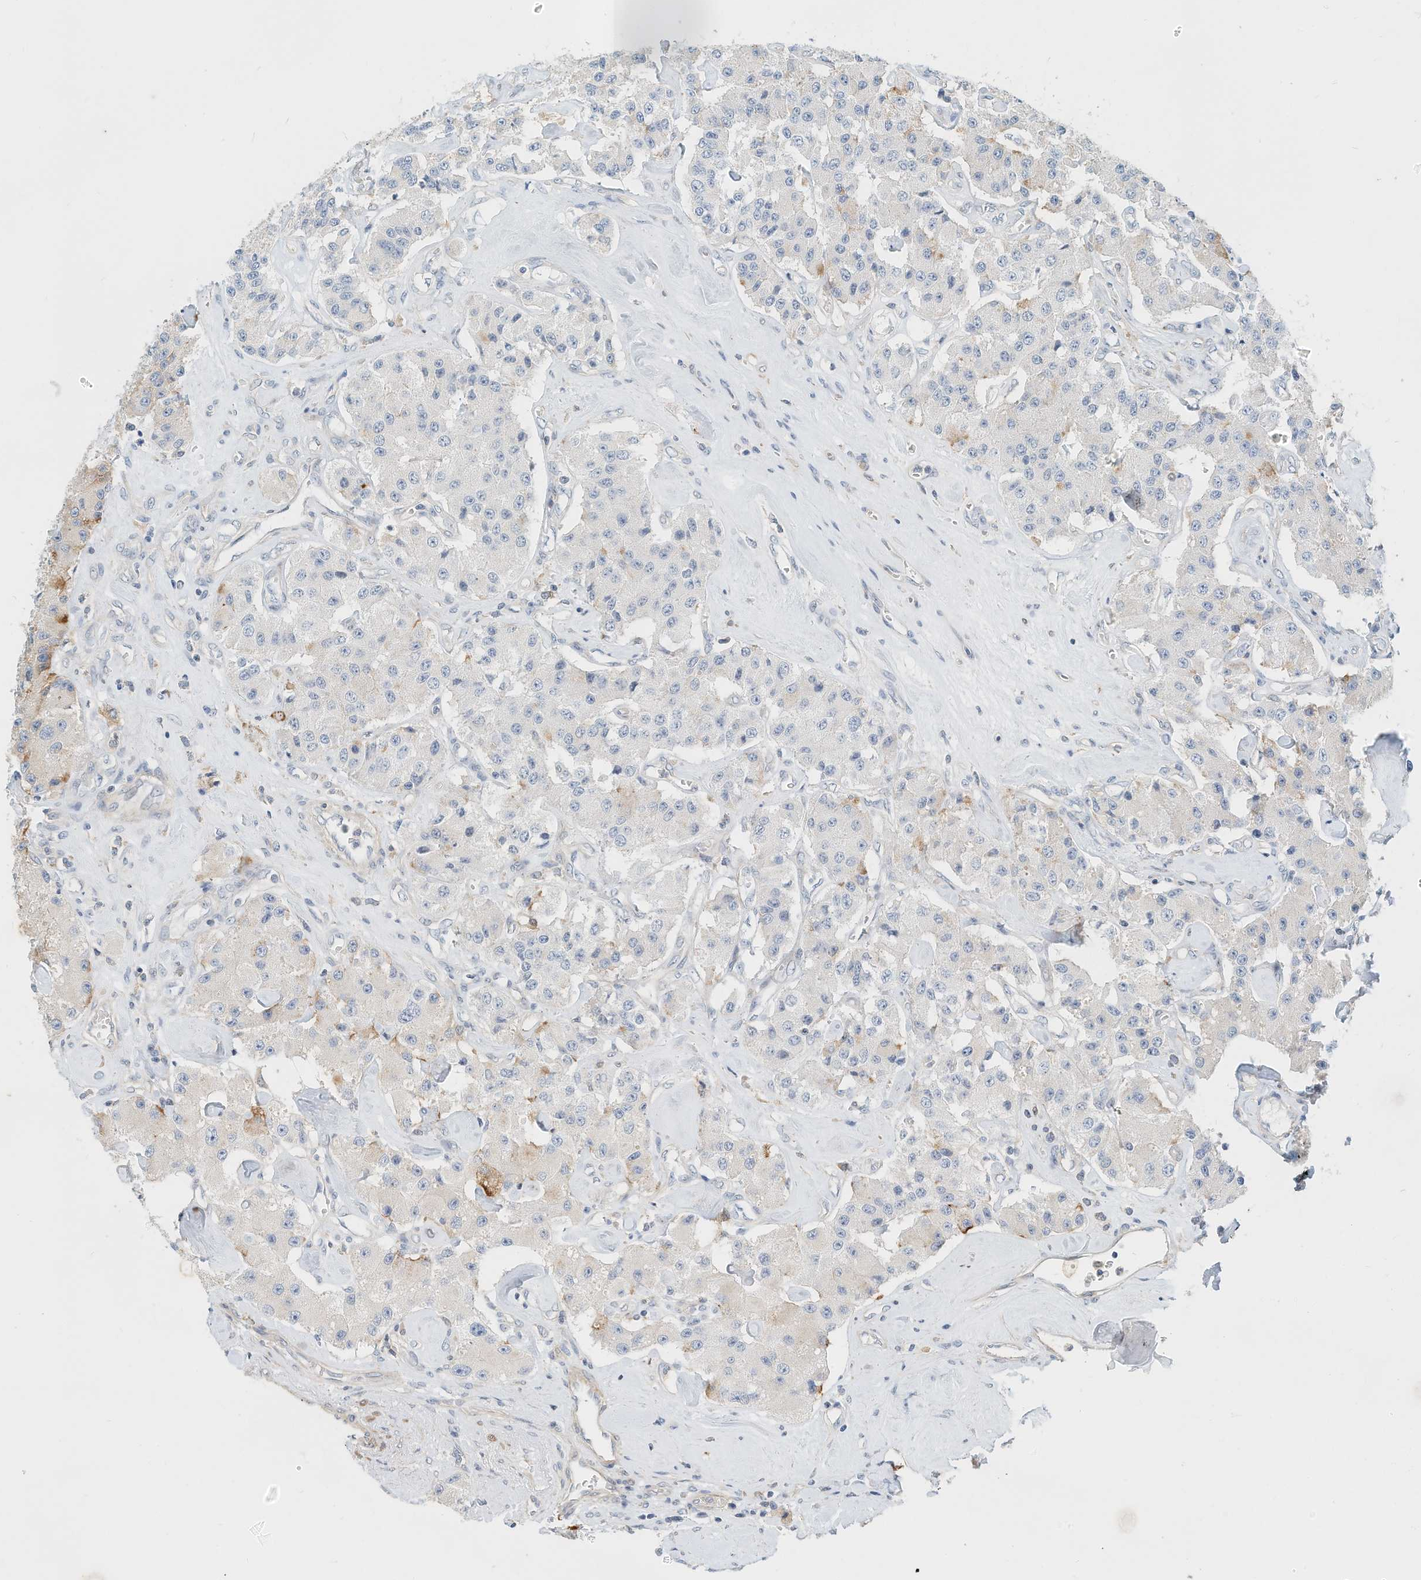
{"staining": {"intensity": "moderate", "quantity": "<25%", "location": "cytoplasmic/membranous"}, "tissue": "carcinoid", "cell_type": "Tumor cells", "image_type": "cancer", "snomed": [{"axis": "morphology", "description": "Carcinoid, malignant, NOS"}, {"axis": "topography", "description": "Pancreas"}], "caption": "Immunohistochemical staining of human carcinoid (malignant) exhibits moderate cytoplasmic/membranous protein positivity in about <25% of tumor cells. (IHC, brightfield microscopy, high magnification).", "gene": "MICAL1", "patient": {"sex": "male", "age": 41}}